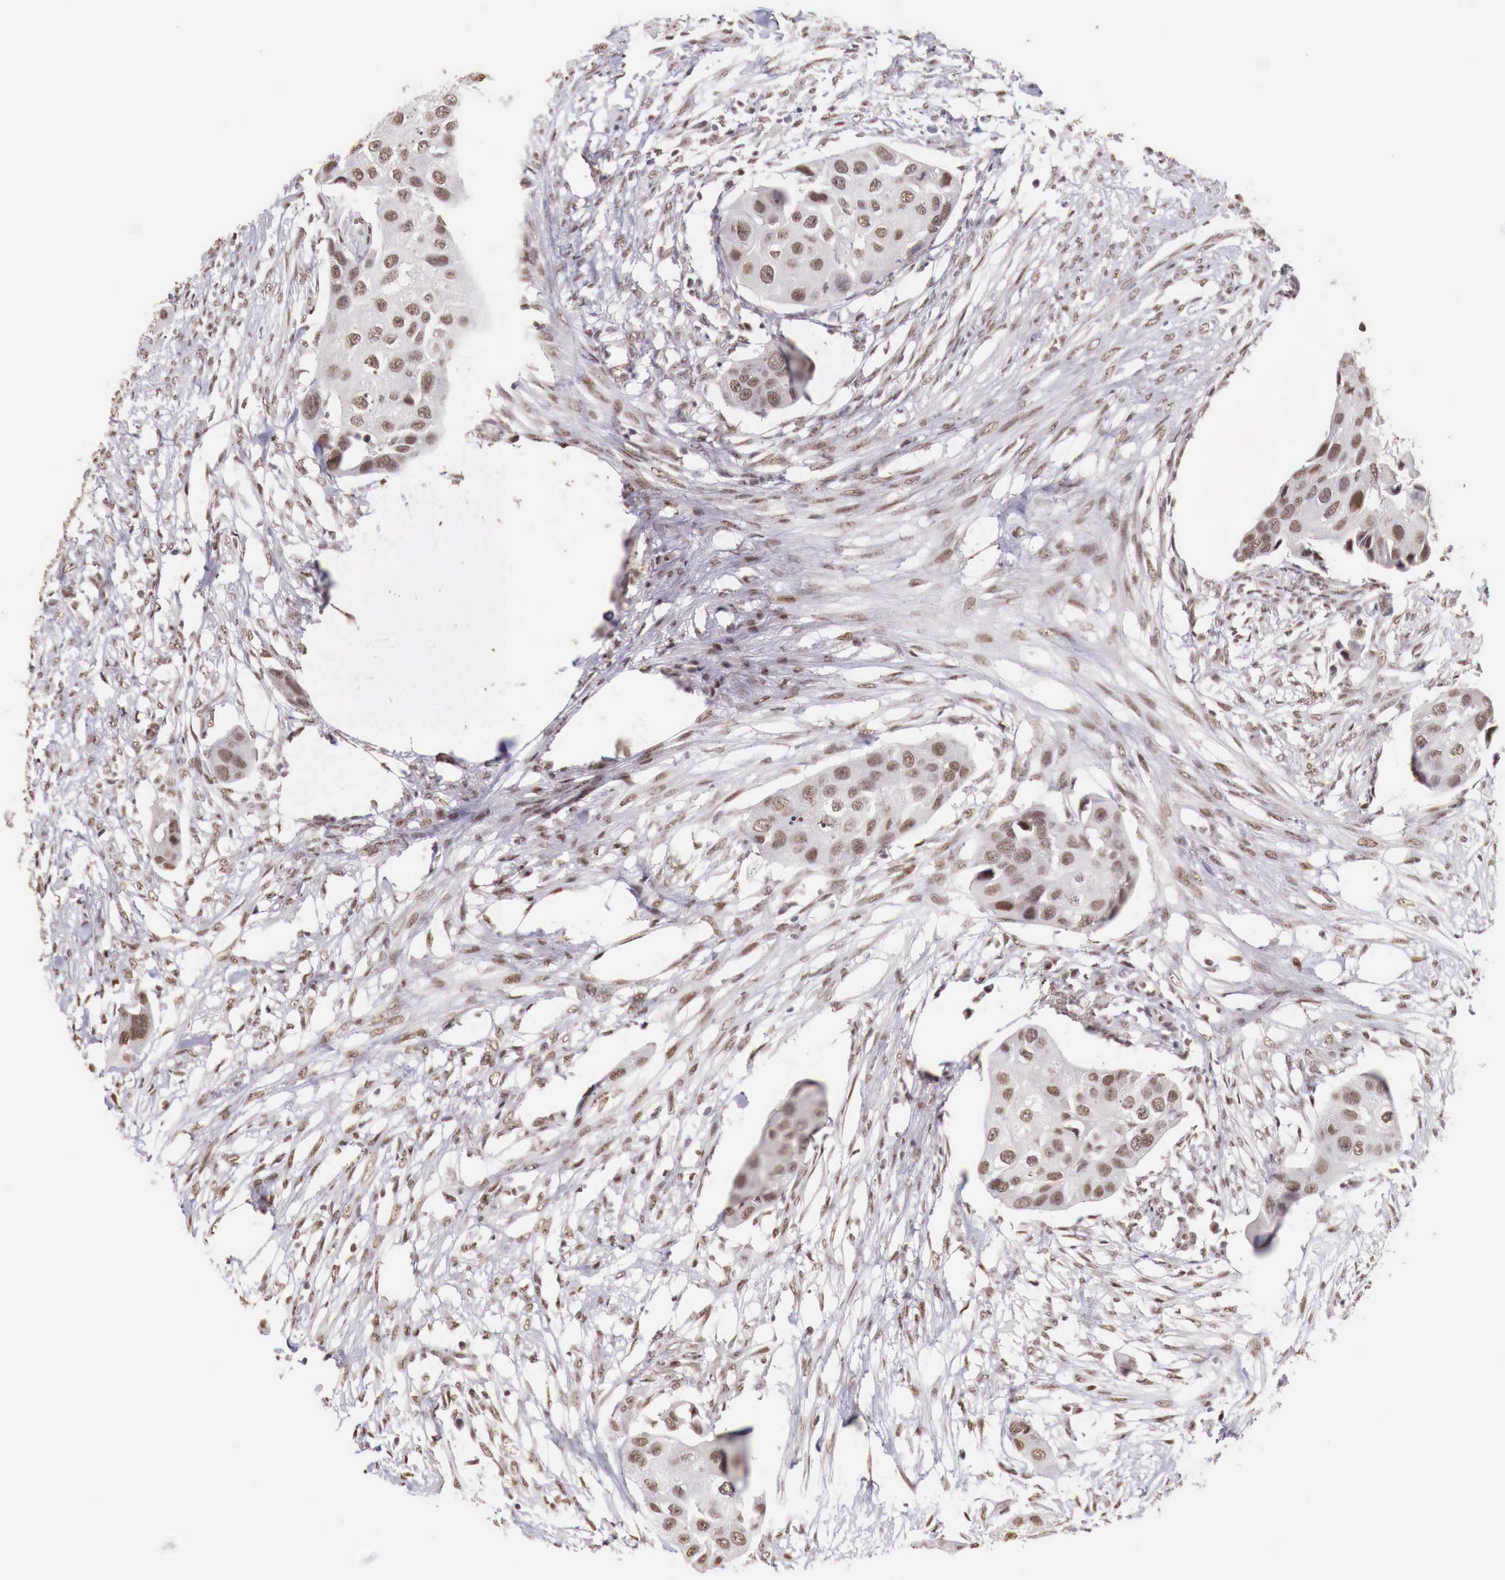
{"staining": {"intensity": "moderate", "quantity": "<25%", "location": "nuclear"}, "tissue": "urothelial cancer", "cell_type": "Tumor cells", "image_type": "cancer", "snomed": [{"axis": "morphology", "description": "Urothelial carcinoma, High grade"}, {"axis": "topography", "description": "Urinary bladder"}], "caption": "Immunohistochemistry (IHC) photomicrograph of neoplastic tissue: urothelial cancer stained using immunohistochemistry exhibits low levels of moderate protein expression localized specifically in the nuclear of tumor cells, appearing as a nuclear brown color.", "gene": "FOXP2", "patient": {"sex": "male", "age": 55}}